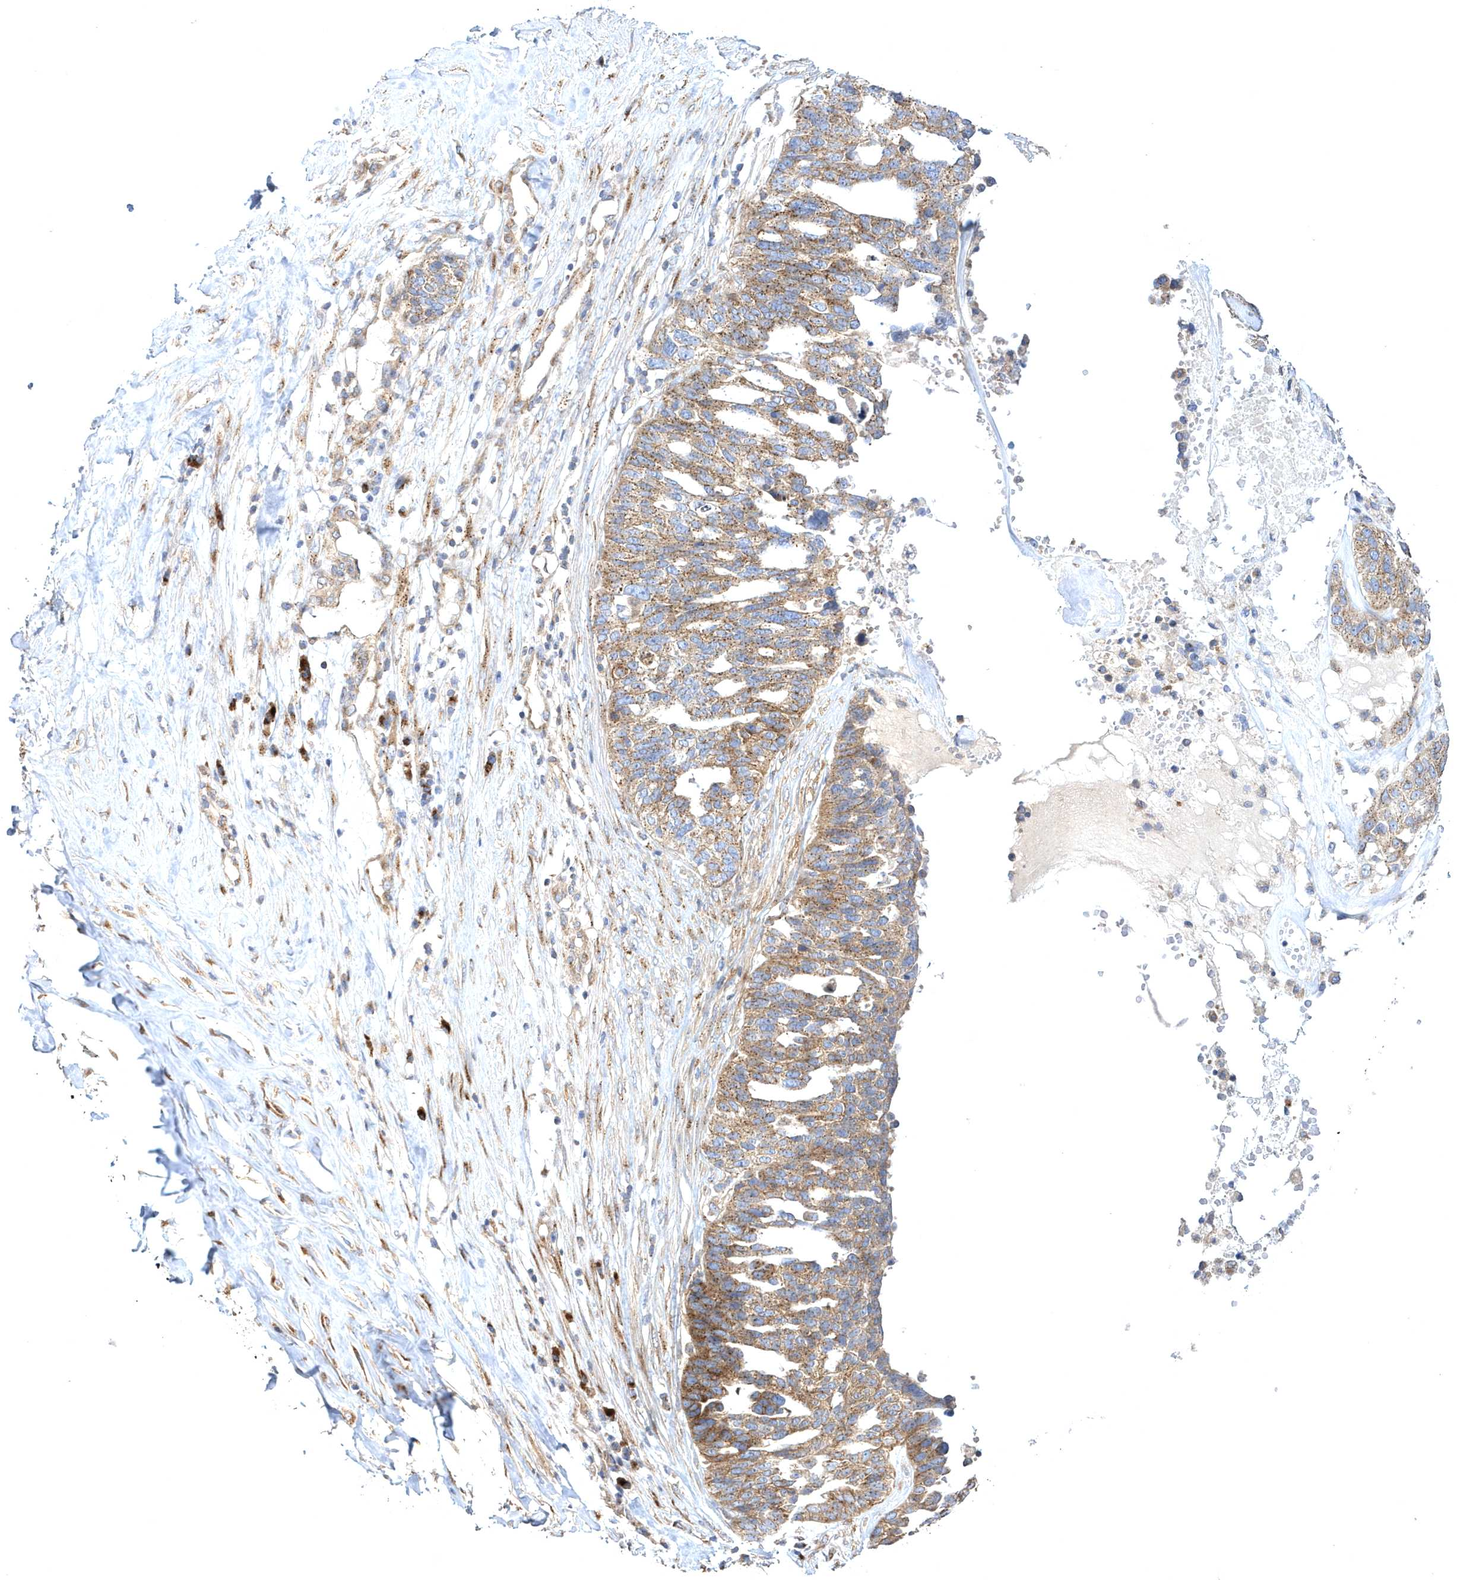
{"staining": {"intensity": "moderate", "quantity": ">75%", "location": "cytoplasmic/membranous"}, "tissue": "ovarian cancer", "cell_type": "Tumor cells", "image_type": "cancer", "snomed": [{"axis": "morphology", "description": "Cystadenocarcinoma, serous, NOS"}, {"axis": "topography", "description": "Ovary"}], "caption": "Brown immunohistochemical staining in ovarian serous cystadenocarcinoma exhibits moderate cytoplasmic/membranous expression in approximately >75% of tumor cells. (Brightfield microscopy of DAB IHC at high magnification).", "gene": "COPB2", "patient": {"sex": "female", "age": 59}}